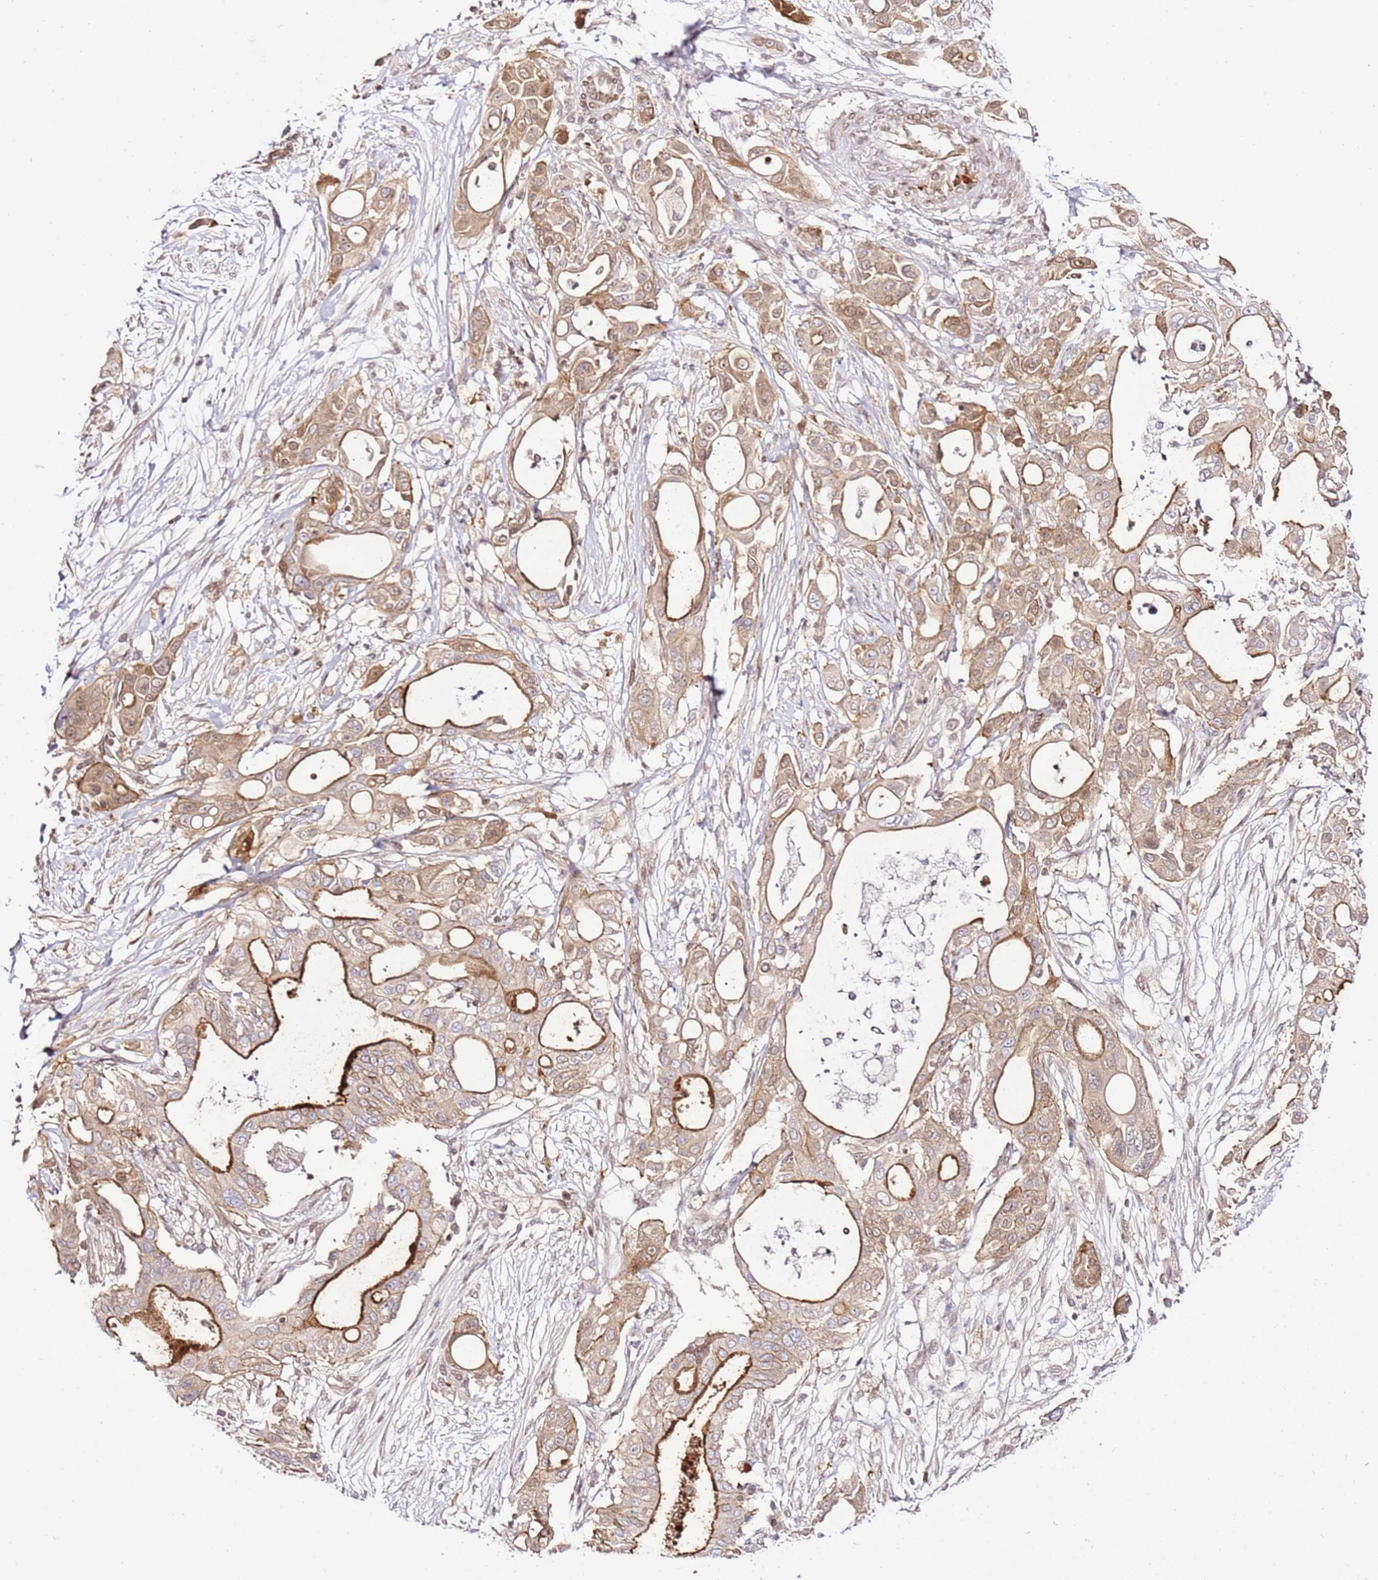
{"staining": {"intensity": "moderate", "quantity": ">75%", "location": "cytoplasmic/membranous"}, "tissue": "pancreatic cancer", "cell_type": "Tumor cells", "image_type": "cancer", "snomed": [{"axis": "morphology", "description": "Adenocarcinoma, NOS"}, {"axis": "topography", "description": "Pancreas"}], "caption": "This photomicrograph displays immunohistochemistry staining of human pancreatic adenocarcinoma, with medium moderate cytoplasmic/membranous staining in approximately >75% of tumor cells.", "gene": "TRIM37", "patient": {"sex": "male", "age": 68}}